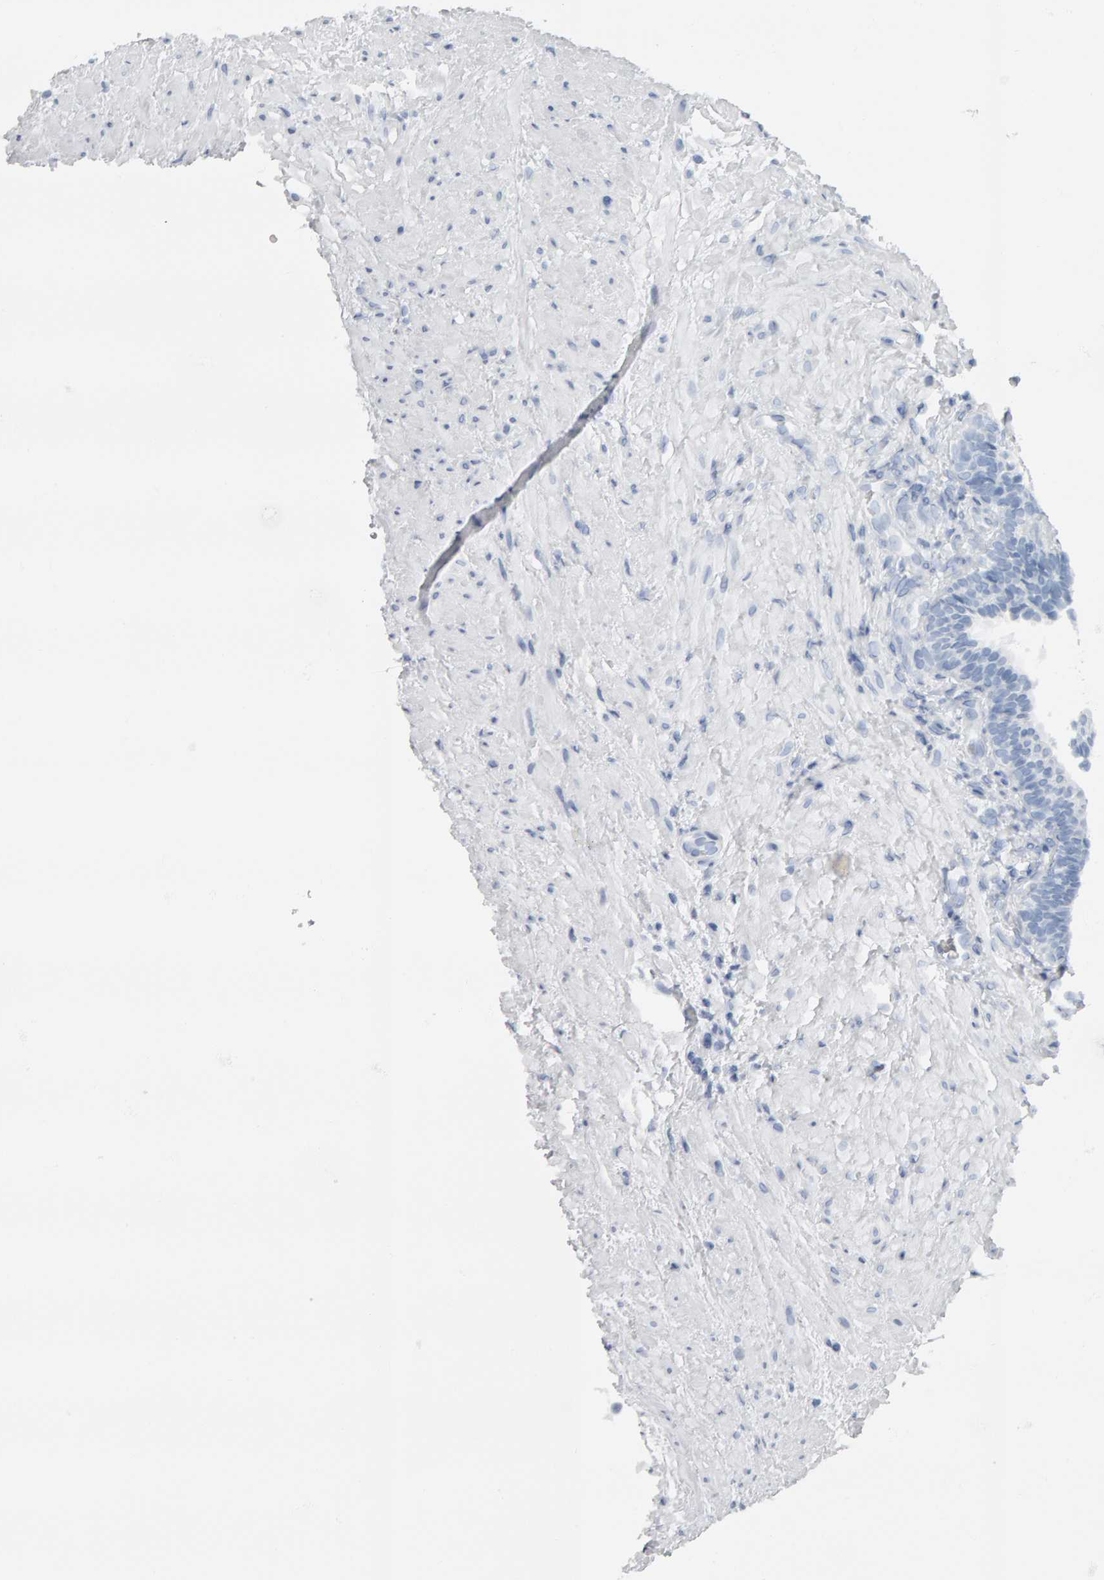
{"staining": {"intensity": "weak", "quantity": "25%-75%", "location": "cytoplasmic/membranous"}, "tissue": "prostate", "cell_type": "Glandular cells", "image_type": "normal", "snomed": [{"axis": "morphology", "description": "Normal tissue, NOS"}, {"axis": "topography", "description": "Prostate"}], "caption": "Brown immunohistochemical staining in normal human prostate shows weak cytoplasmic/membranous staining in approximately 25%-75% of glandular cells. Using DAB (brown) and hematoxylin (blue) stains, captured at high magnification using brightfield microscopy.", "gene": "ADHFE1", "patient": {"sex": "male", "age": 76}}